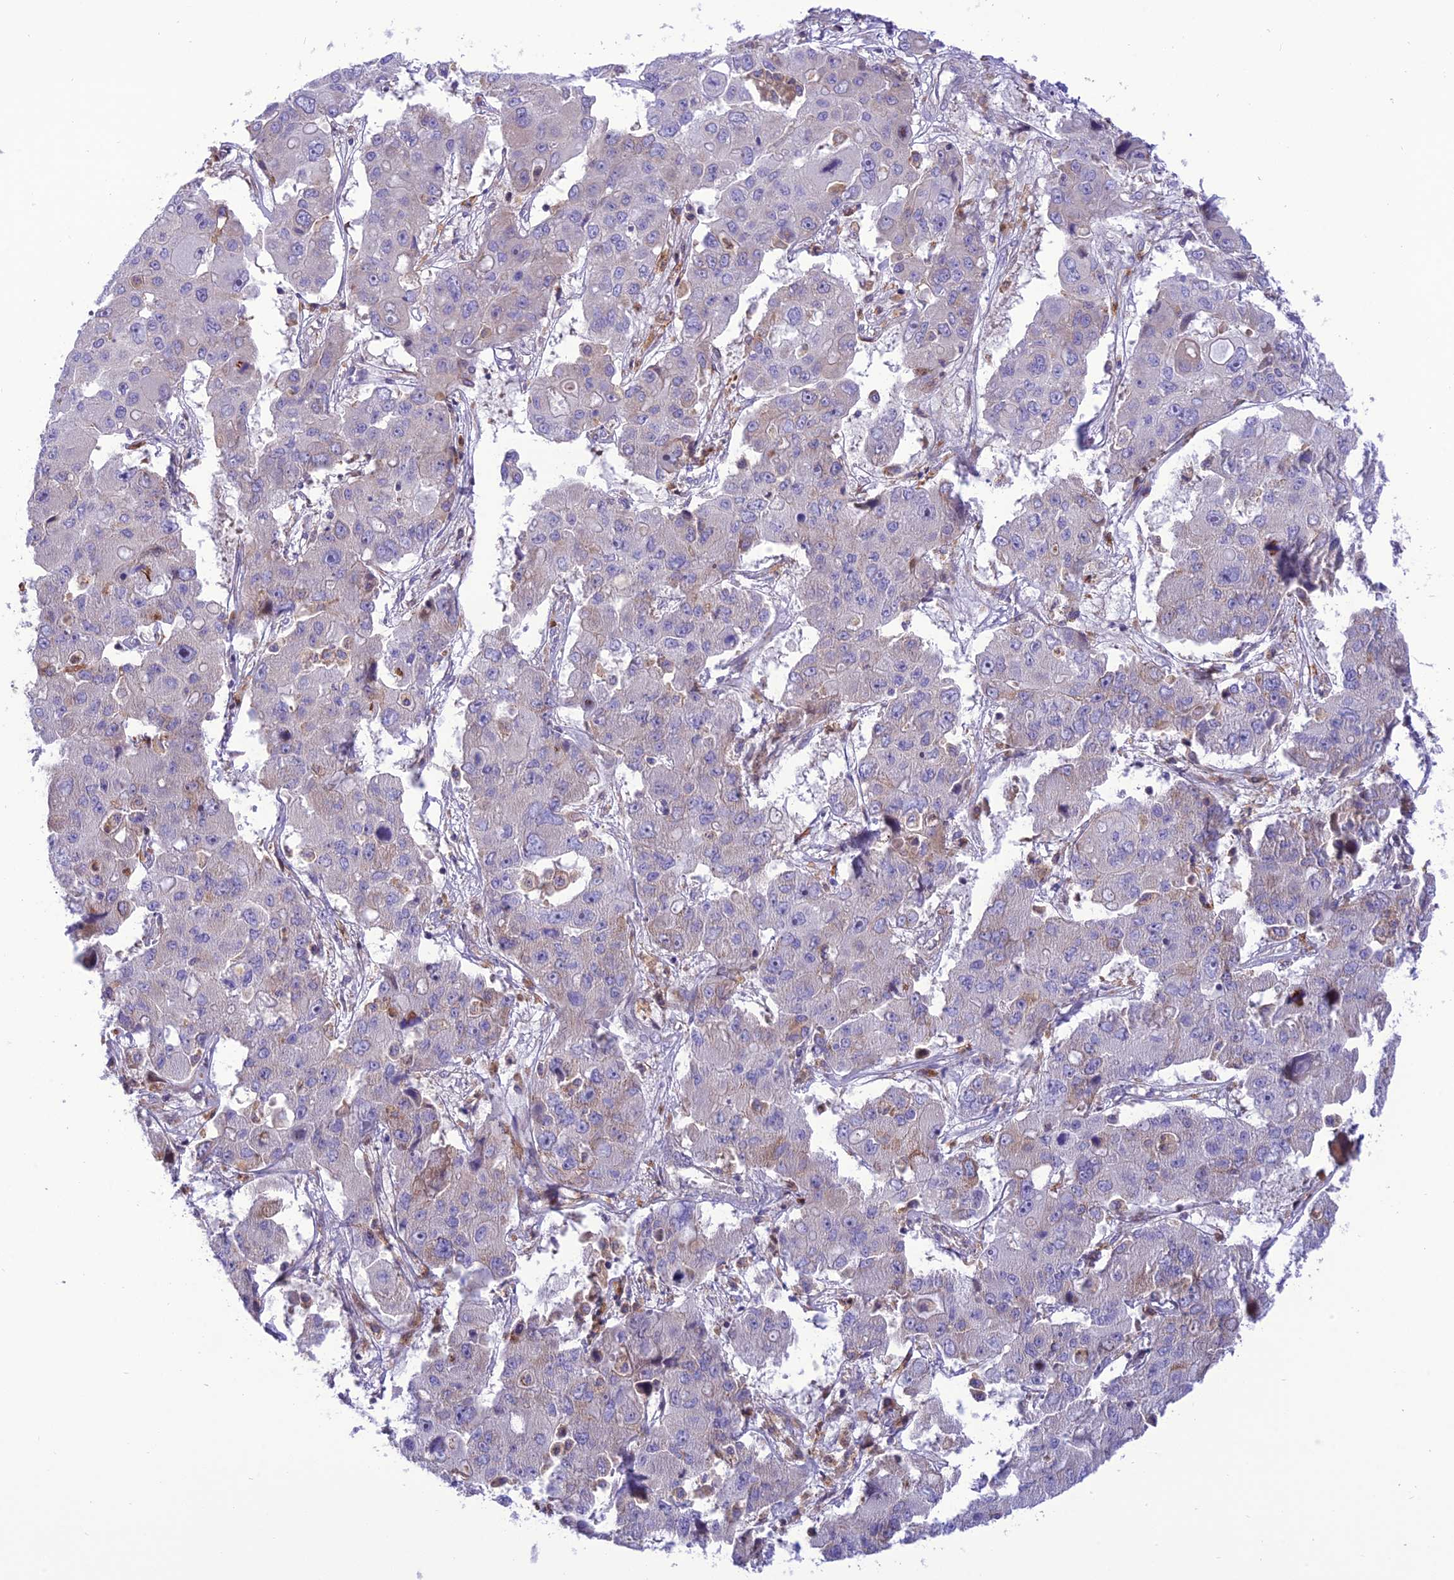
{"staining": {"intensity": "negative", "quantity": "none", "location": "none"}, "tissue": "liver cancer", "cell_type": "Tumor cells", "image_type": "cancer", "snomed": [{"axis": "morphology", "description": "Cholangiocarcinoma"}, {"axis": "topography", "description": "Liver"}], "caption": "High power microscopy image of an immunohistochemistry image of liver cancer, revealing no significant positivity in tumor cells.", "gene": "JMY", "patient": {"sex": "male", "age": 67}}